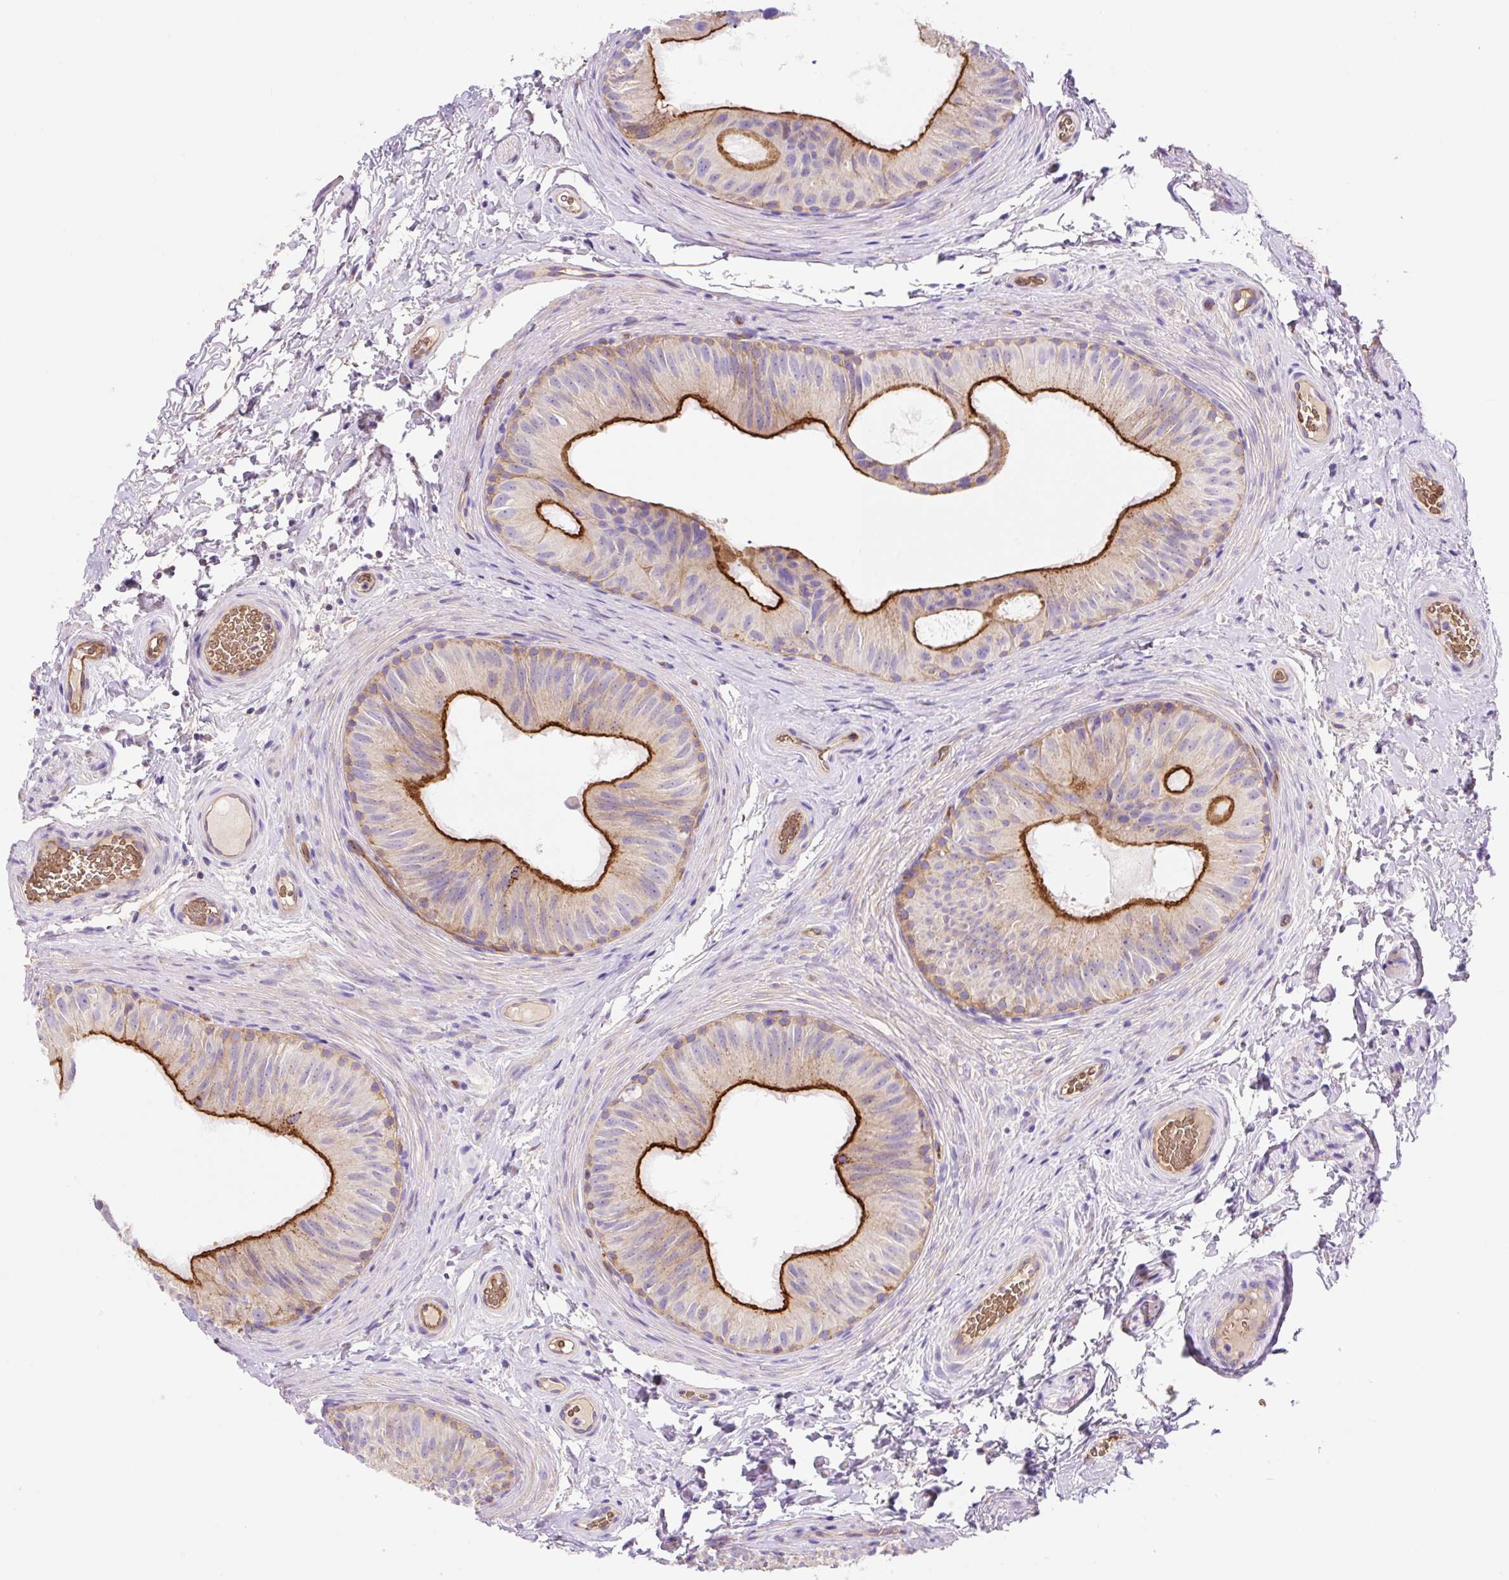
{"staining": {"intensity": "strong", "quantity": "25%-75%", "location": "cytoplasmic/membranous"}, "tissue": "epididymis", "cell_type": "Glandular cells", "image_type": "normal", "snomed": [{"axis": "morphology", "description": "Normal tissue, NOS"}, {"axis": "topography", "description": "Epididymis"}], "caption": "Strong cytoplasmic/membranous positivity is identified in about 25%-75% of glandular cells in normal epididymis.", "gene": "HIP1R", "patient": {"sex": "male", "age": 24}}